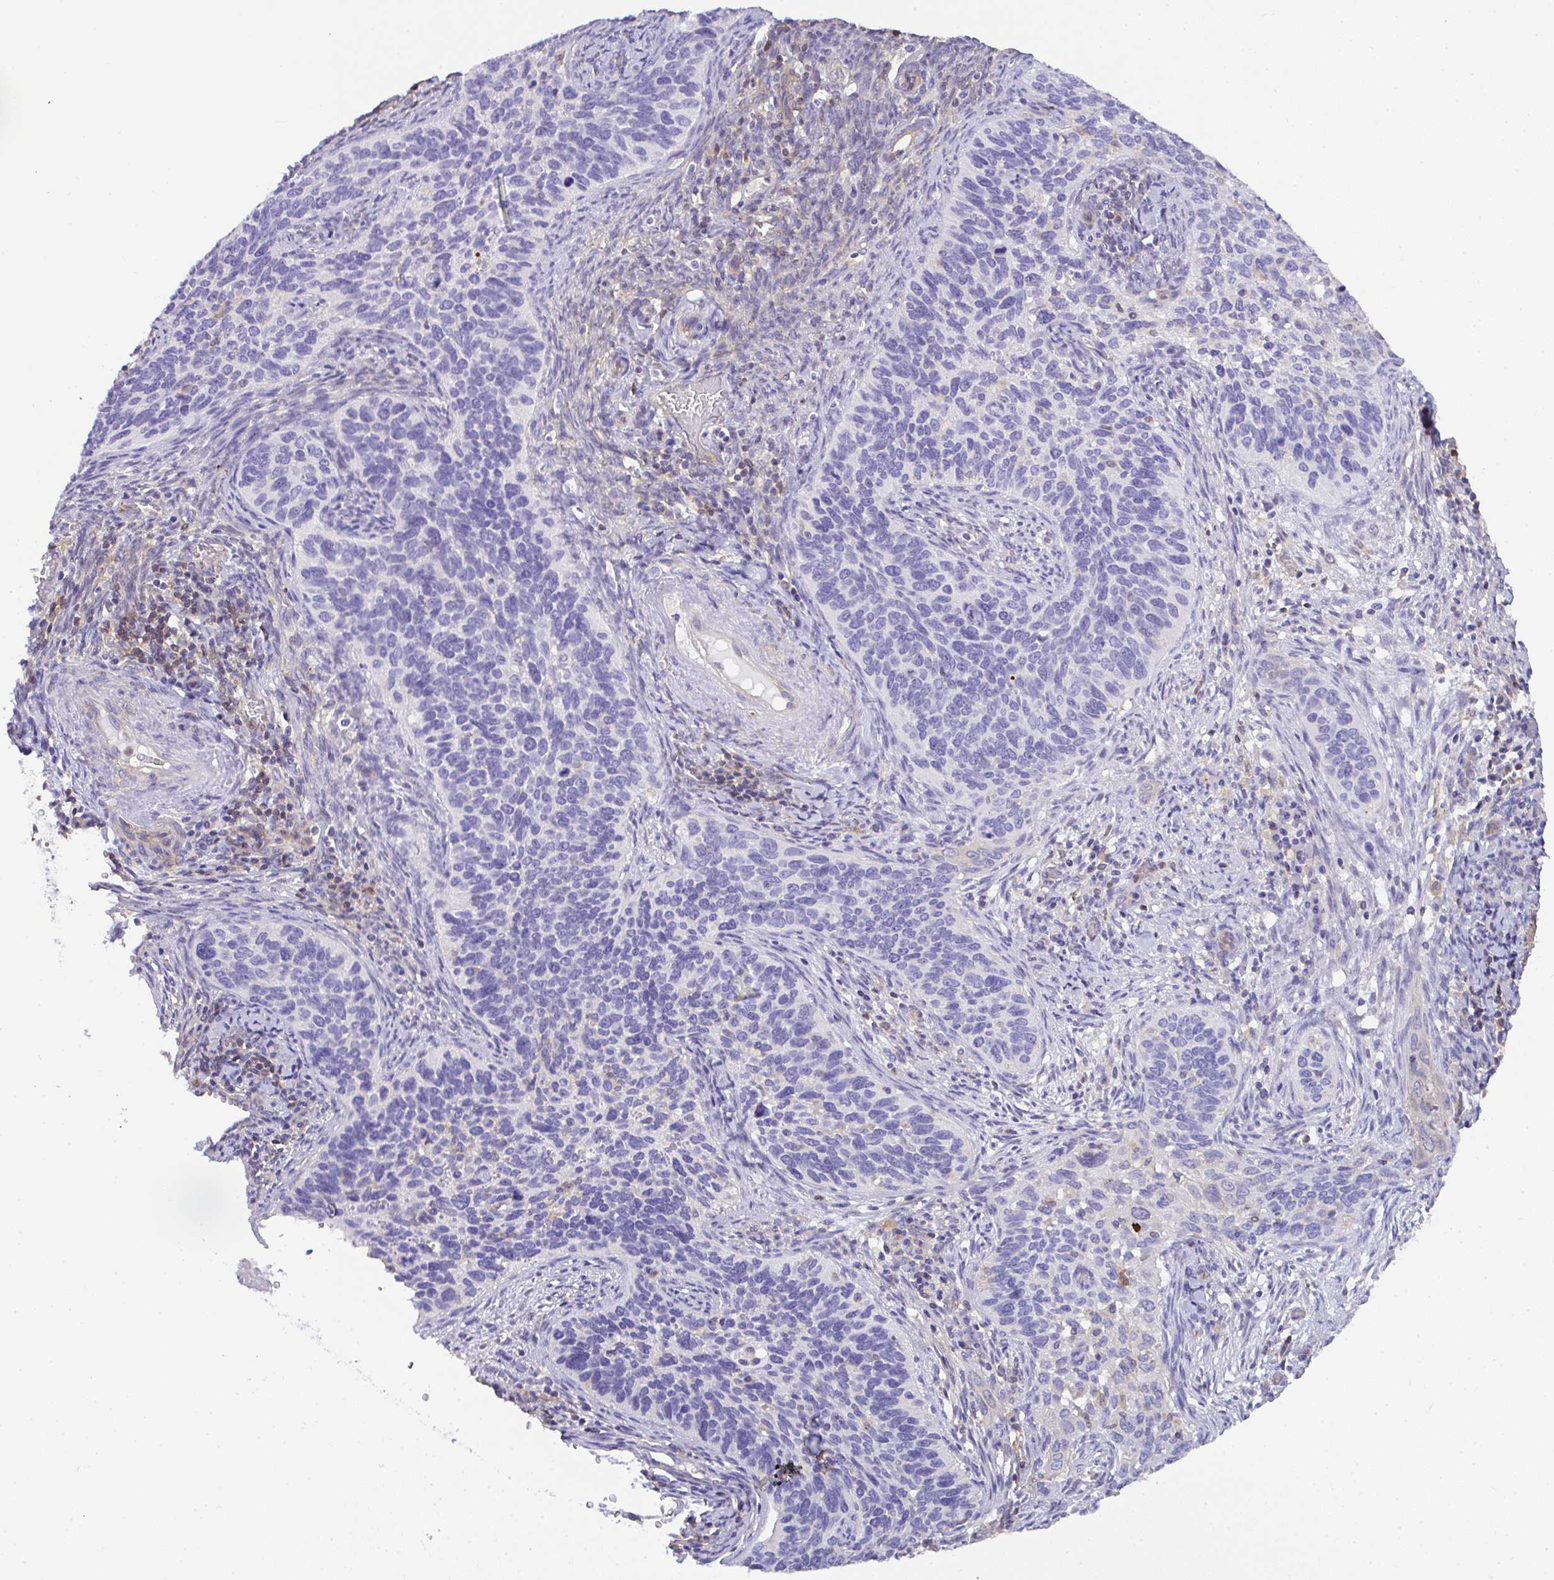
{"staining": {"intensity": "negative", "quantity": "none", "location": "none"}, "tissue": "cervical cancer", "cell_type": "Tumor cells", "image_type": "cancer", "snomed": [{"axis": "morphology", "description": "Squamous cell carcinoma, NOS"}, {"axis": "topography", "description": "Cervix"}], "caption": "Tumor cells show no significant protein positivity in cervical cancer (squamous cell carcinoma). (Stains: DAB IHC with hematoxylin counter stain, Microscopy: brightfield microscopy at high magnification).", "gene": "TNFAIP8", "patient": {"sex": "female", "age": 51}}